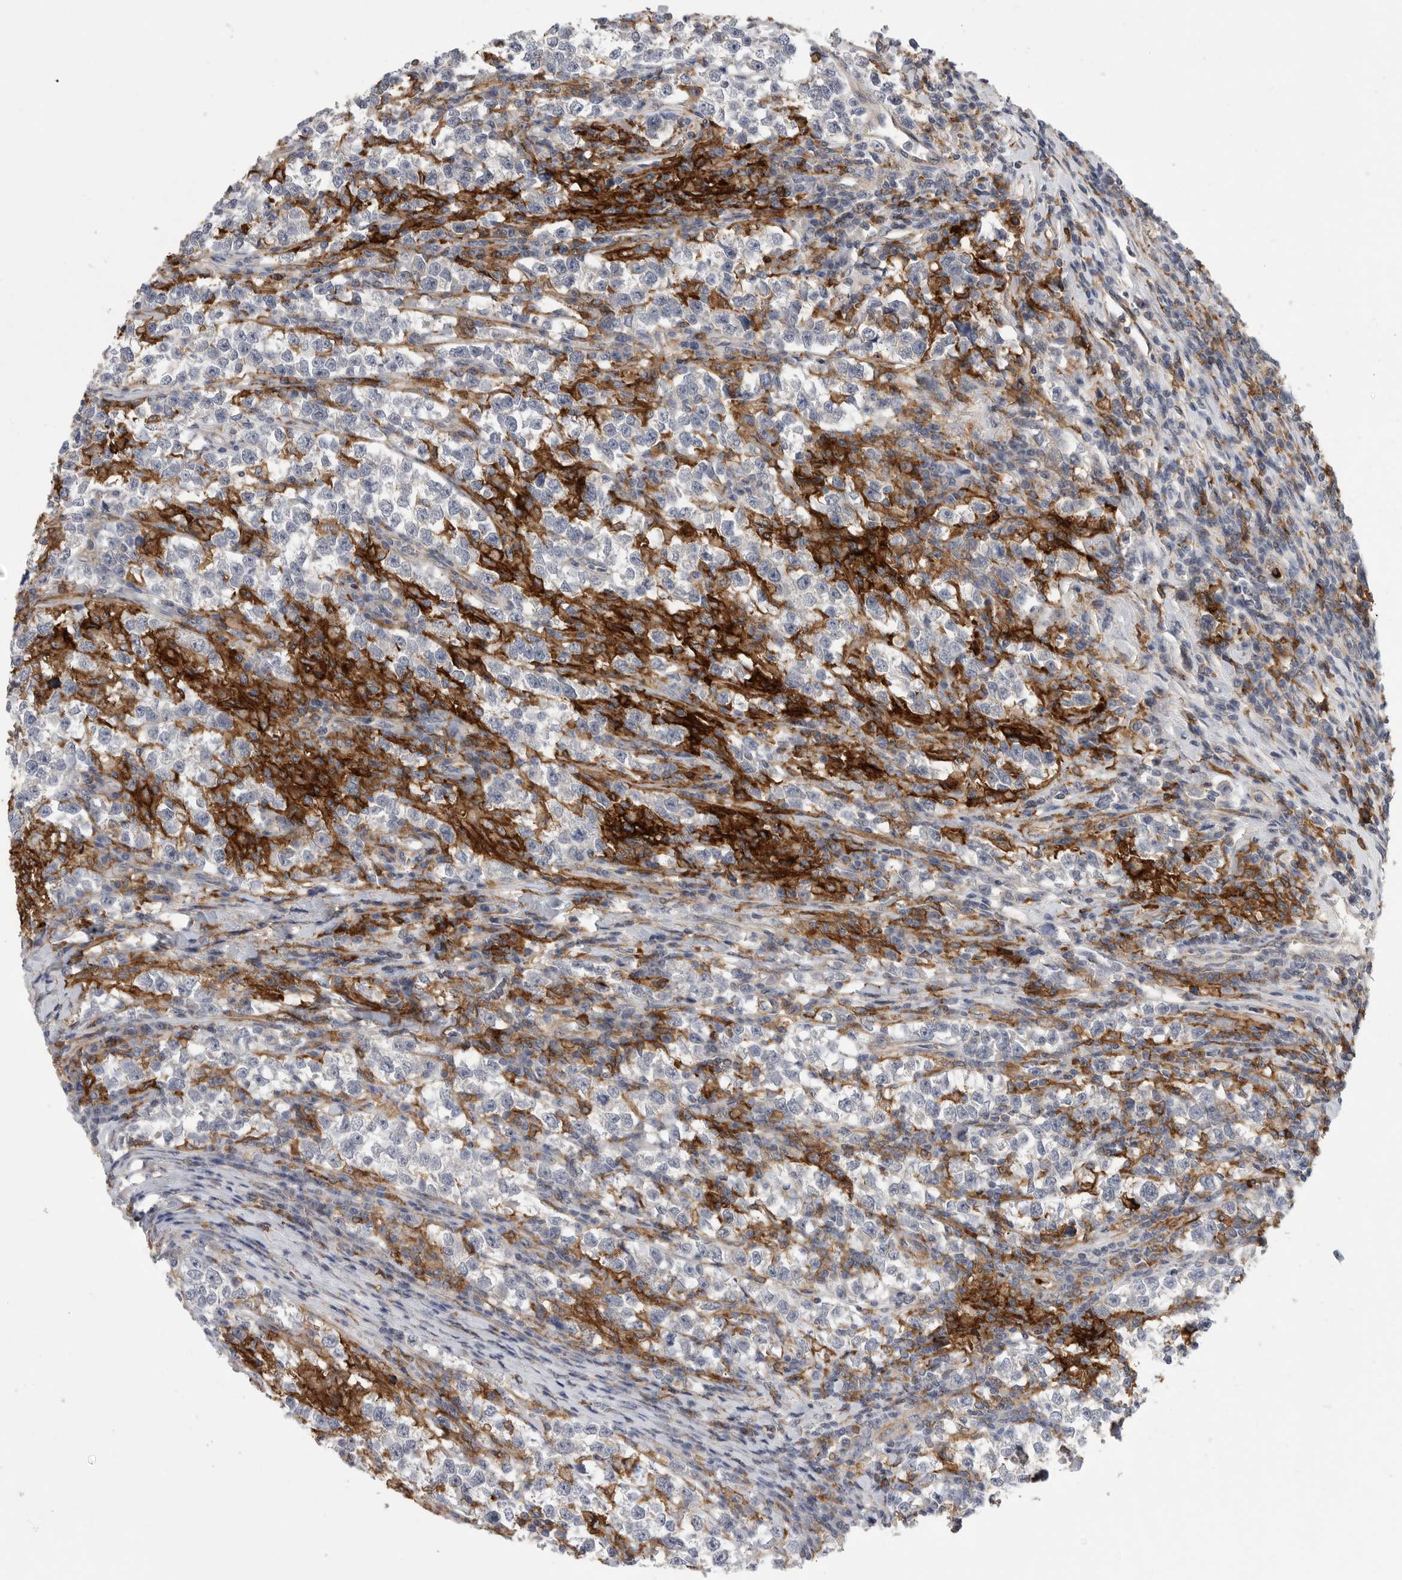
{"staining": {"intensity": "negative", "quantity": "none", "location": "none"}, "tissue": "testis cancer", "cell_type": "Tumor cells", "image_type": "cancer", "snomed": [{"axis": "morphology", "description": "Normal tissue, NOS"}, {"axis": "morphology", "description": "Seminoma, NOS"}, {"axis": "topography", "description": "Testis"}], "caption": "Immunohistochemical staining of testis seminoma demonstrates no significant positivity in tumor cells. The staining was performed using DAB to visualize the protein expression in brown, while the nuclei were stained in blue with hematoxylin (Magnification: 20x).", "gene": "SIGLEC10", "patient": {"sex": "male", "age": 43}}